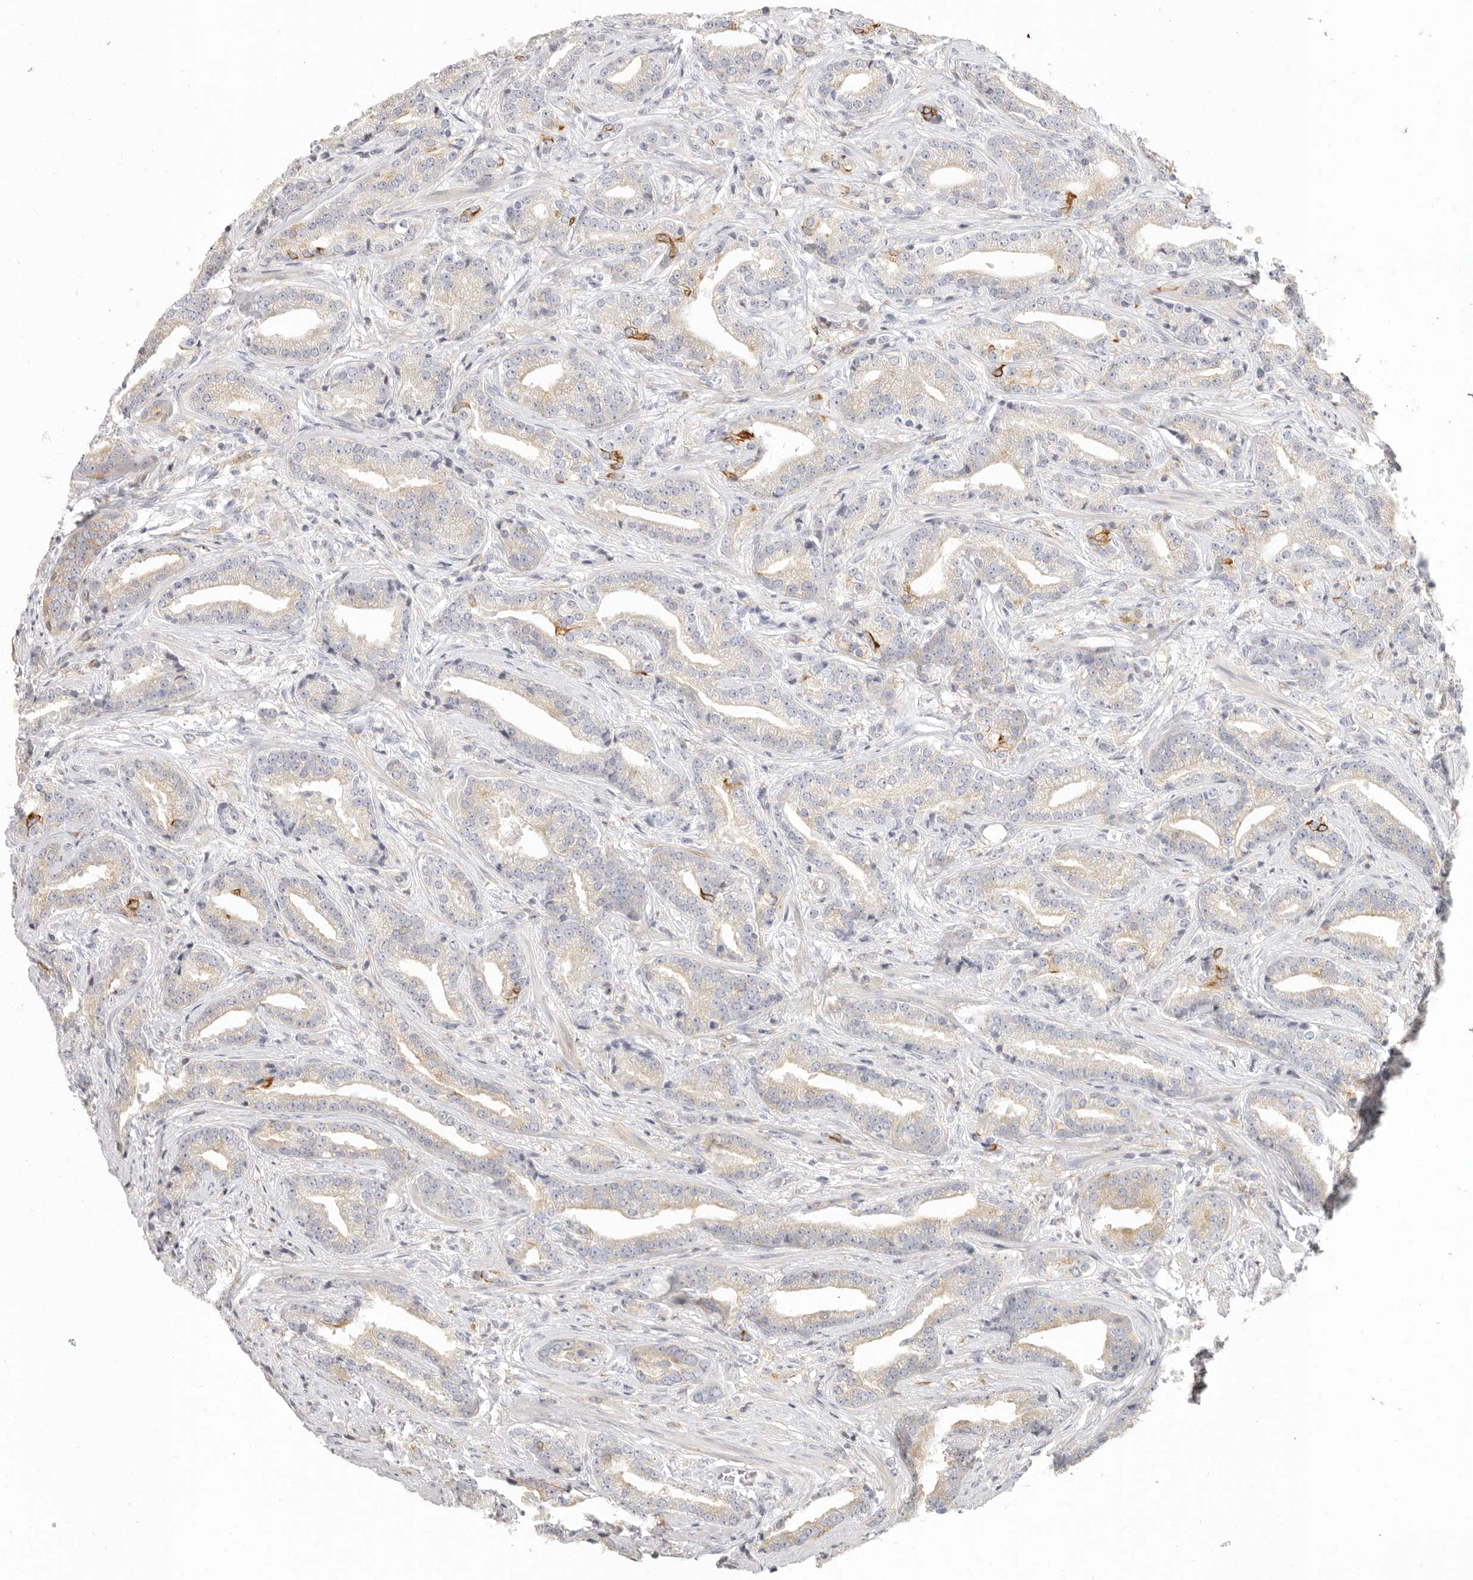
{"staining": {"intensity": "moderate", "quantity": "25%-75%", "location": "cytoplasmic/membranous"}, "tissue": "prostate cancer", "cell_type": "Tumor cells", "image_type": "cancer", "snomed": [{"axis": "morphology", "description": "Adenocarcinoma, Low grade"}, {"axis": "topography", "description": "Prostate"}], "caption": "This micrograph reveals IHC staining of low-grade adenocarcinoma (prostate), with medium moderate cytoplasmic/membranous expression in about 25%-75% of tumor cells.", "gene": "NIBAN1", "patient": {"sex": "male", "age": 67}}